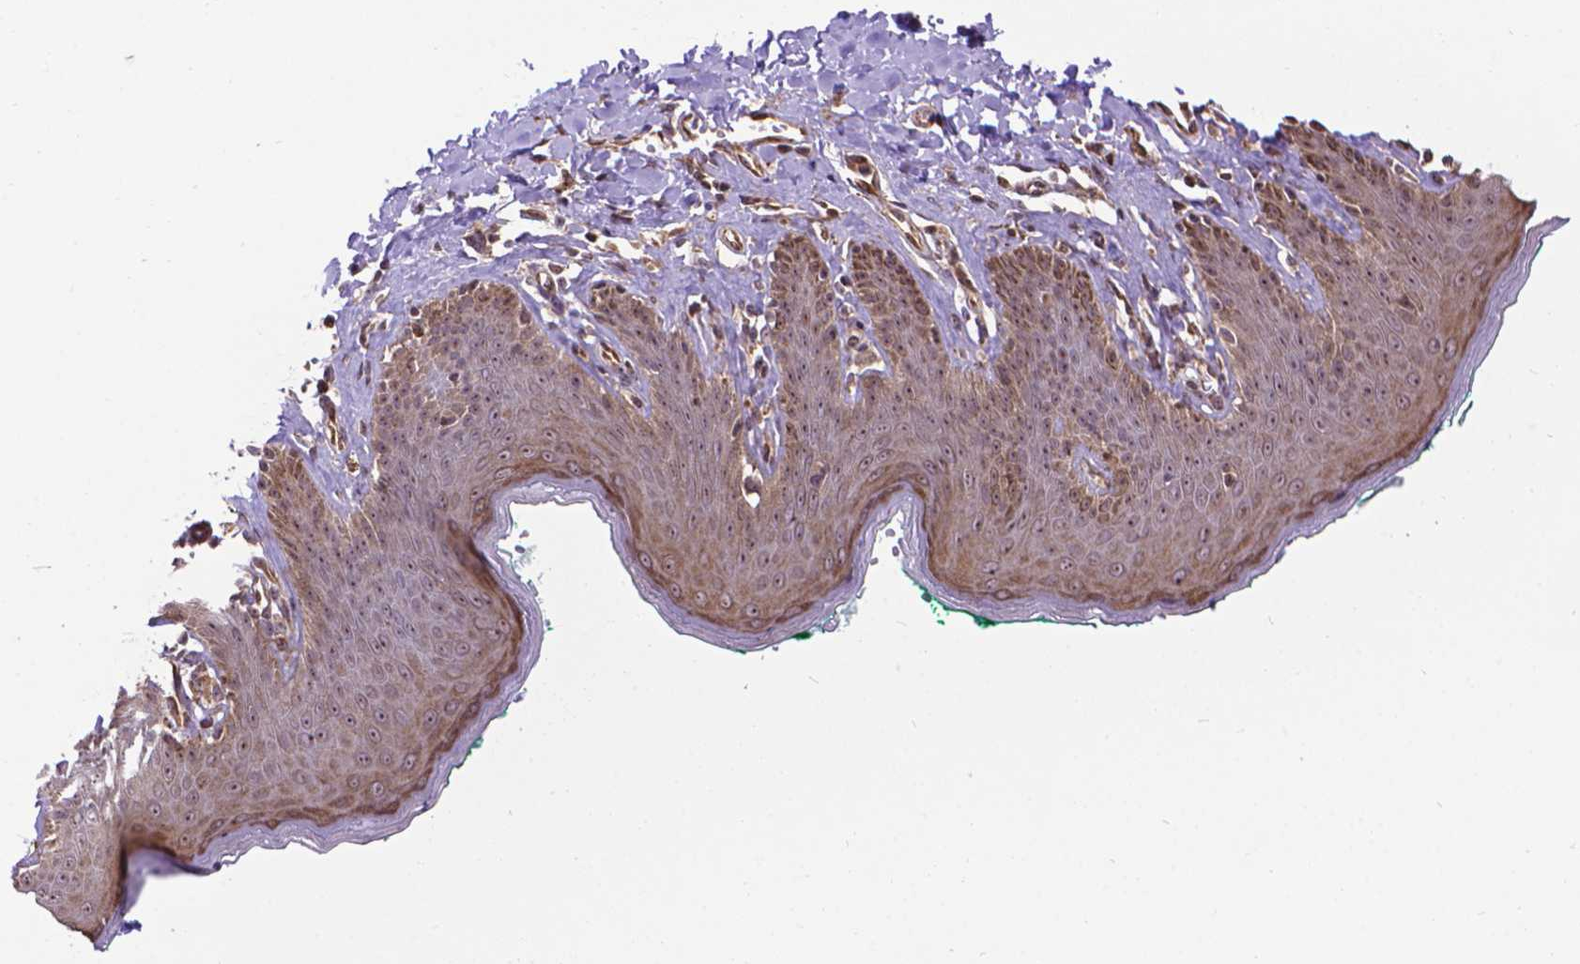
{"staining": {"intensity": "weak", "quantity": "25%-75%", "location": "cytoplasmic/membranous,nuclear"}, "tissue": "skin", "cell_type": "Epidermal cells", "image_type": "normal", "snomed": [{"axis": "morphology", "description": "Normal tissue, NOS"}, {"axis": "topography", "description": "Vulva"}, {"axis": "topography", "description": "Peripheral nerve tissue"}], "caption": "About 25%-75% of epidermal cells in unremarkable skin demonstrate weak cytoplasmic/membranous,nuclear protein expression as visualized by brown immunohistochemical staining.", "gene": "TMEM135", "patient": {"sex": "female", "age": 66}}